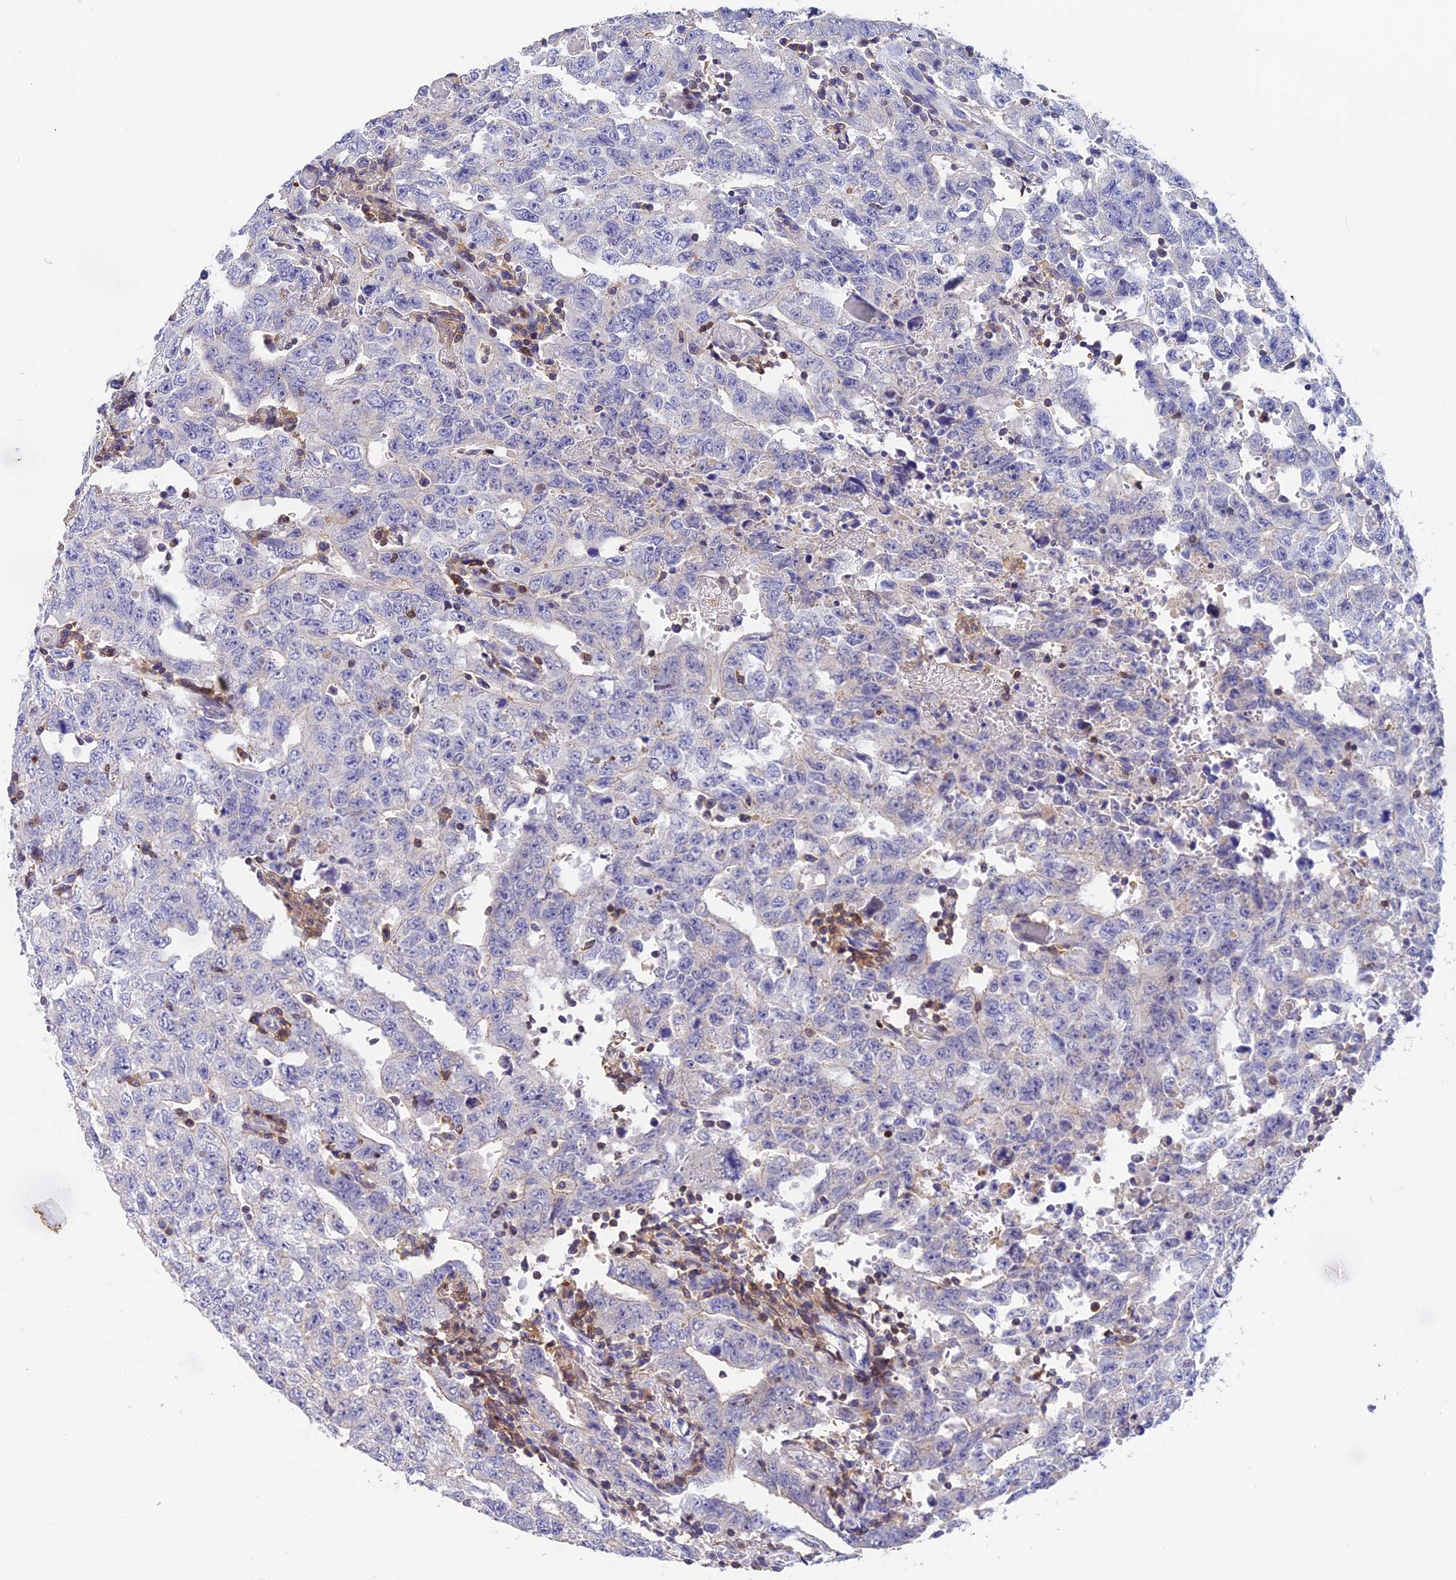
{"staining": {"intensity": "negative", "quantity": "none", "location": "none"}, "tissue": "testis cancer", "cell_type": "Tumor cells", "image_type": "cancer", "snomed": [{"axis": "morphology", "description": "Carcinoma, Embryonal, NOS"}, {"axis": "topography", "description": "Testis"}], "caption": "Immunohistochemistry (IHC) histopathology image of neoplastic tissue: embryonal carcinoma (testis) stained with DAB (3,3'-diaminobenzidine) demonstrates no significant protein positivity in tumor cells.", "gene": "LPXN", "patient": {"sex": "male", "age": 26}}